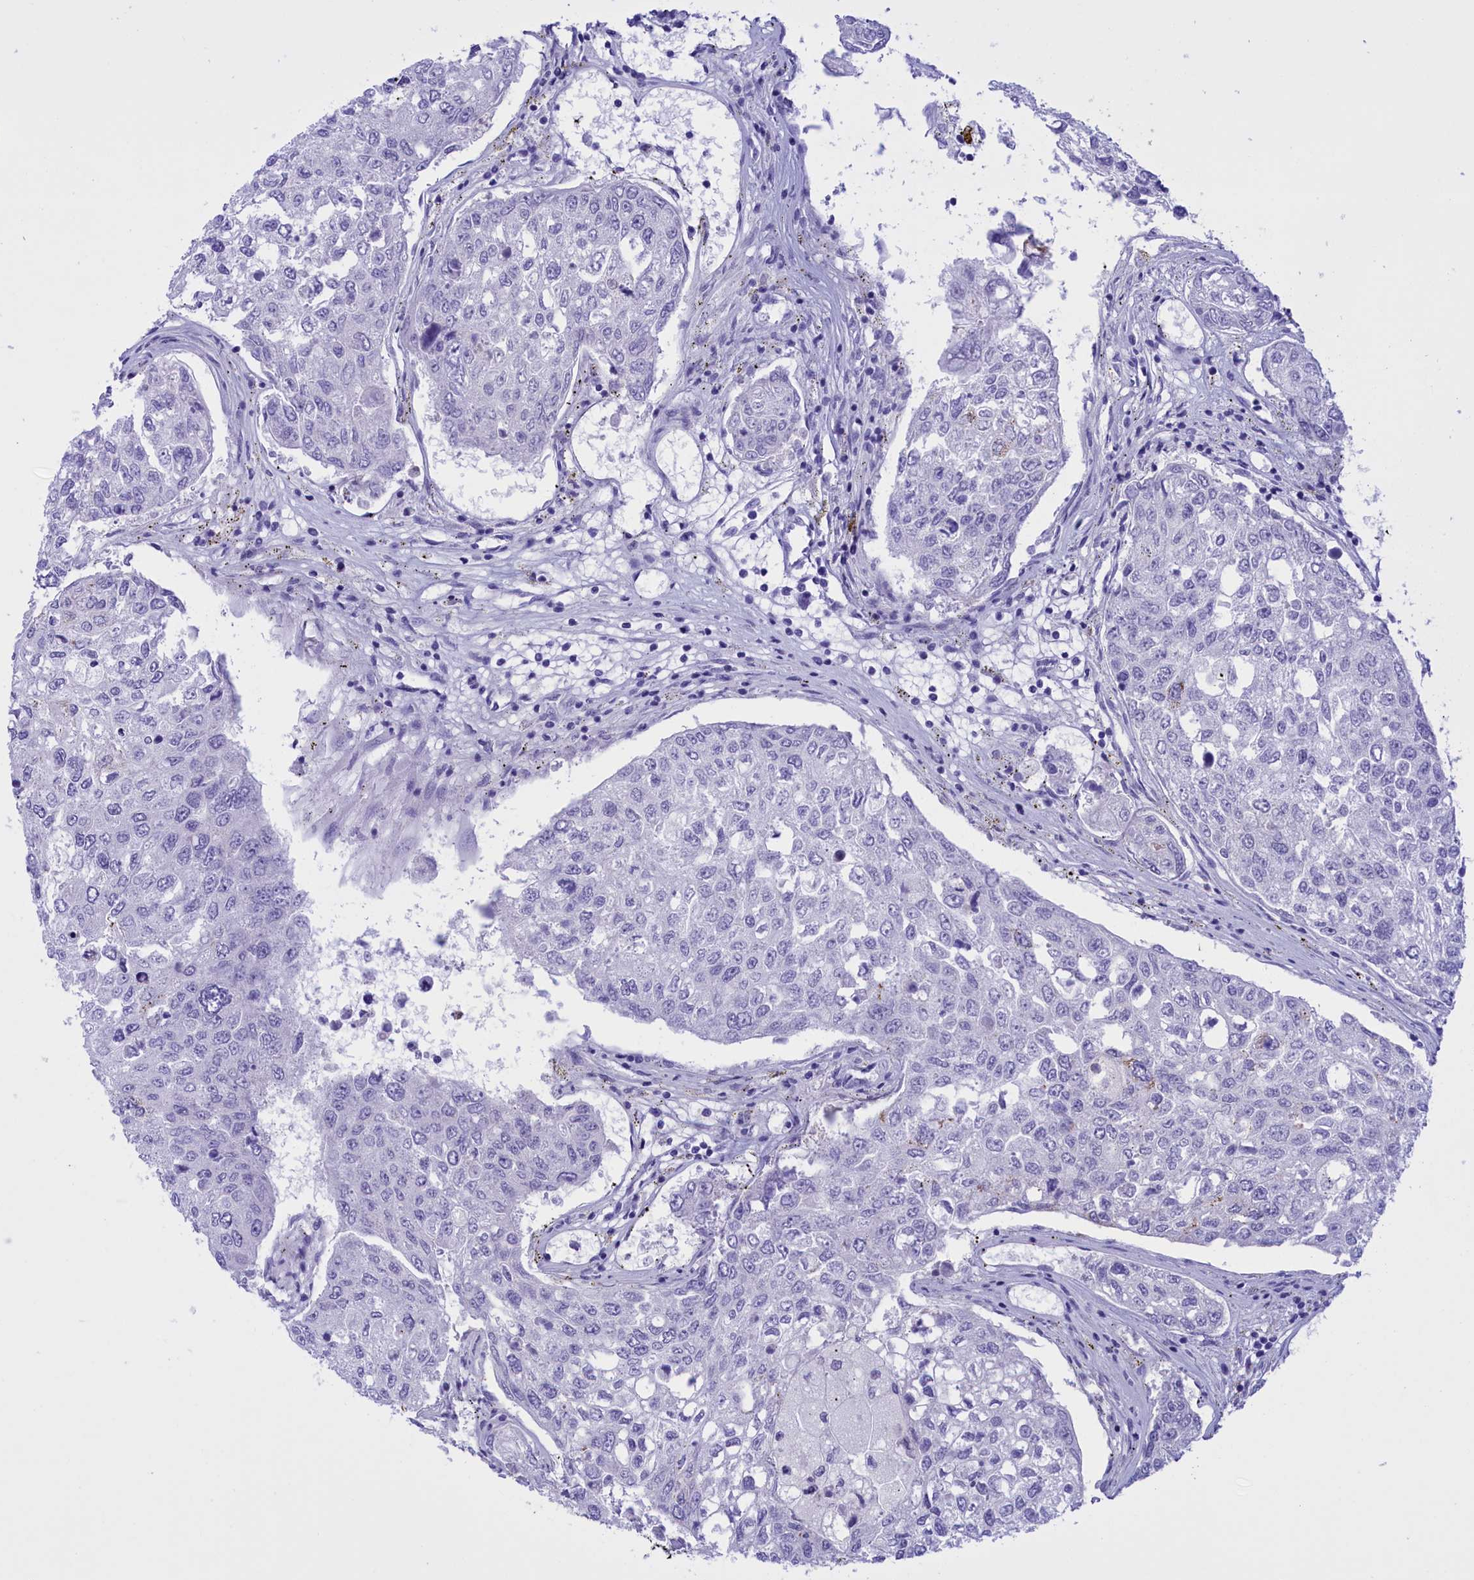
{"staining": {"intensity": "negative", "quantity": "none", "location": "none"}, "tissue": "urothelial cancer", "cell_type": "Tumor cells", "image_type": "cancer", "snomed": [{"axis": "morphology", "description": "Urothelial carcinoma, High grade"}, {"axis": "topography", "description": "Lymph node"}, {"axis": "topography", "description": "Urinary bladder"}], "caption": "This is an immunohistochemistry micrograph of human high-grade urothelial carcinoma. There is no expression in tumor cells.", "gene": "BRI3", "patient": {"sex": "male", "age": 51}}